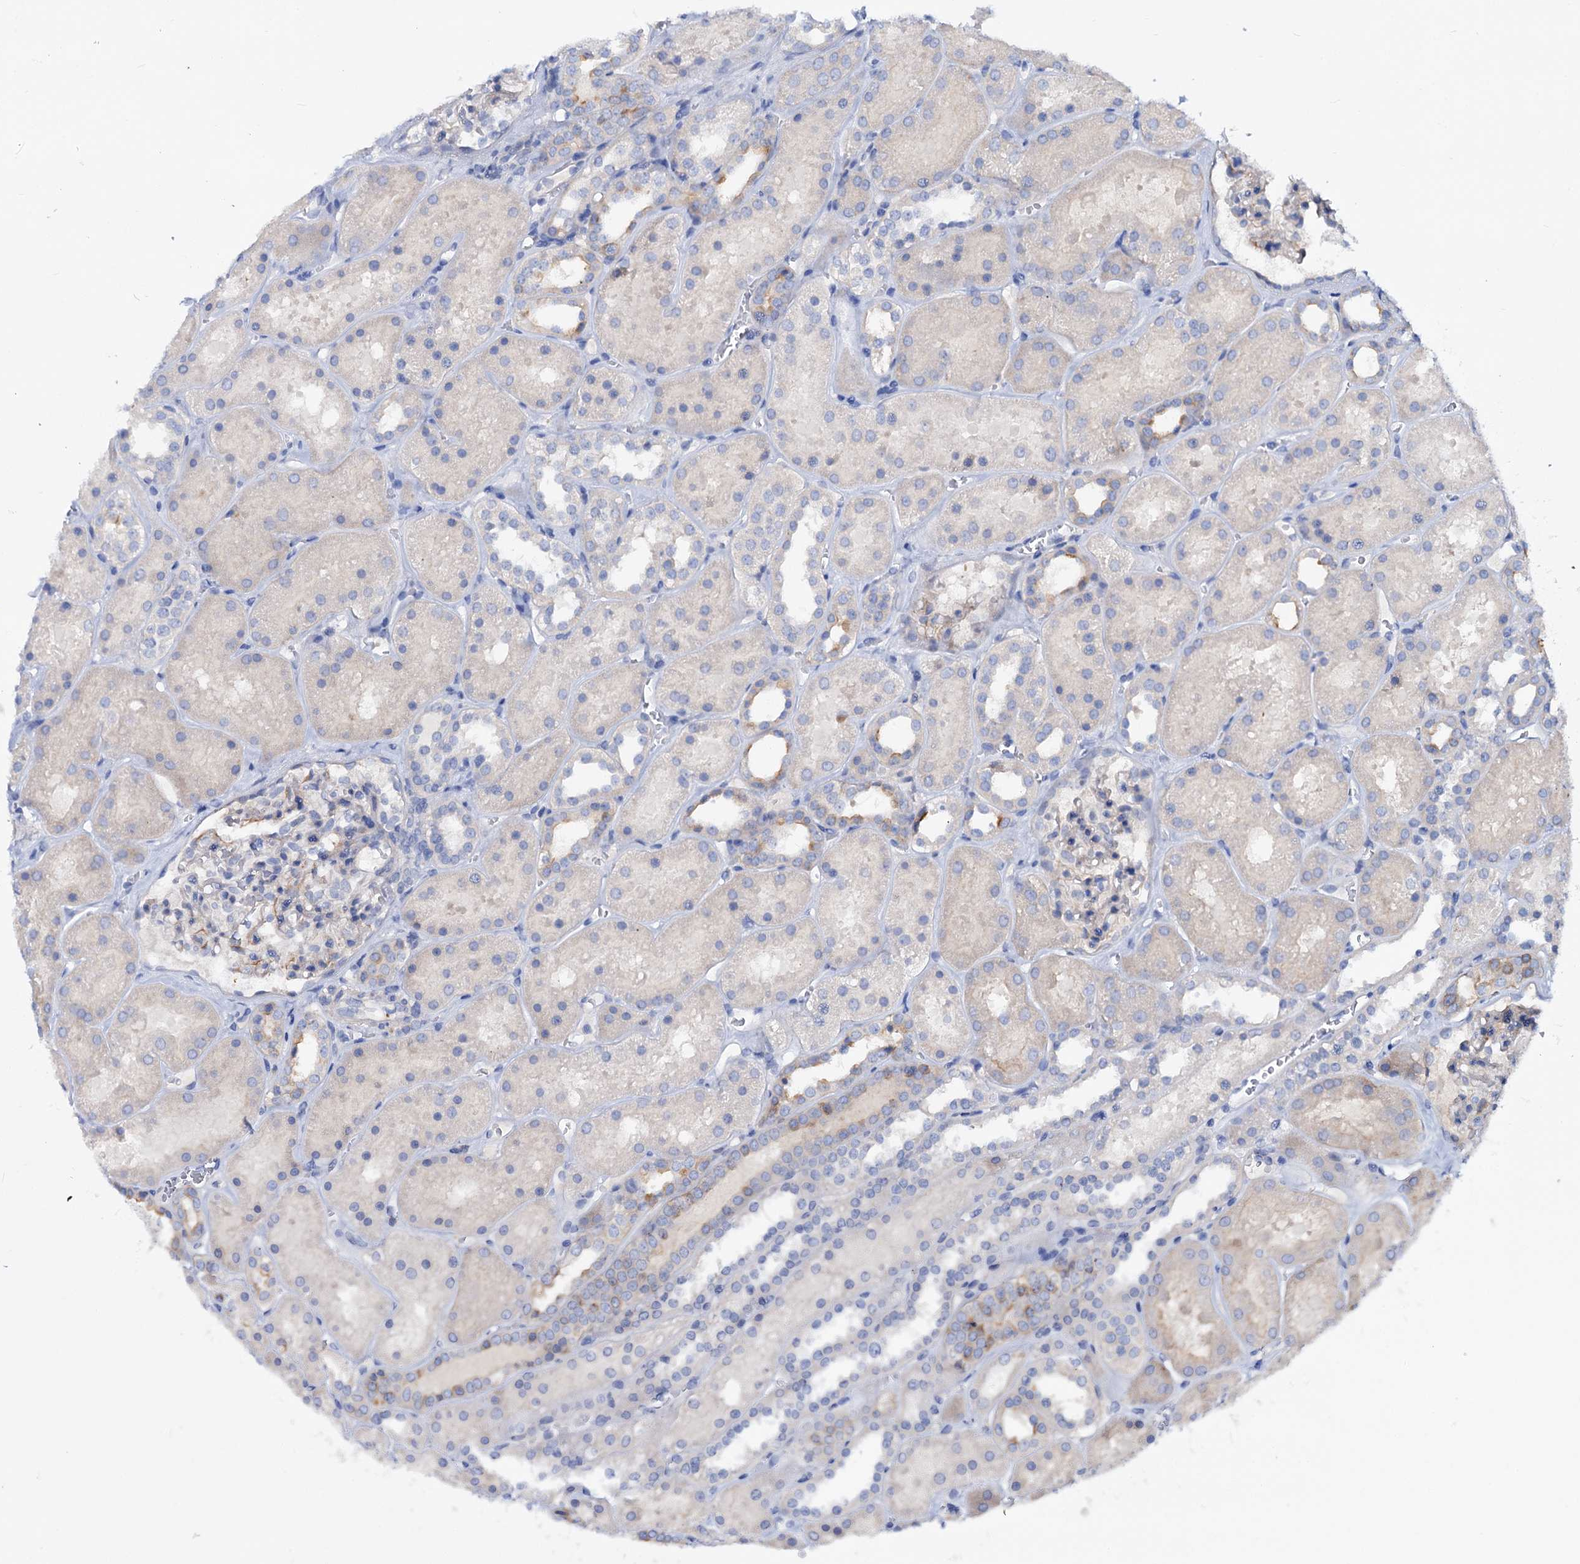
{"staining": {"intensity": "negative", "quantity": "none", "location": "none"}, "tissue": "kidney", "cell_type": "Cells in glomeruli", "image_type": "normal", "snomed": [{"axis": "morphology", "description": "Normal tissue, NOS"}, {"axis": "topography", "description": "Kidney"}], "caption": "Cells in glomeruli show no significant positivity in unremarkable kidney. (Stains: DAB immunohistochemistry with hematoxylin counter stain, Microscopy: brightfield microscopy at high magnification).", "gene": "DYDC2", "patient": {"sex": "female", "age": 41}}